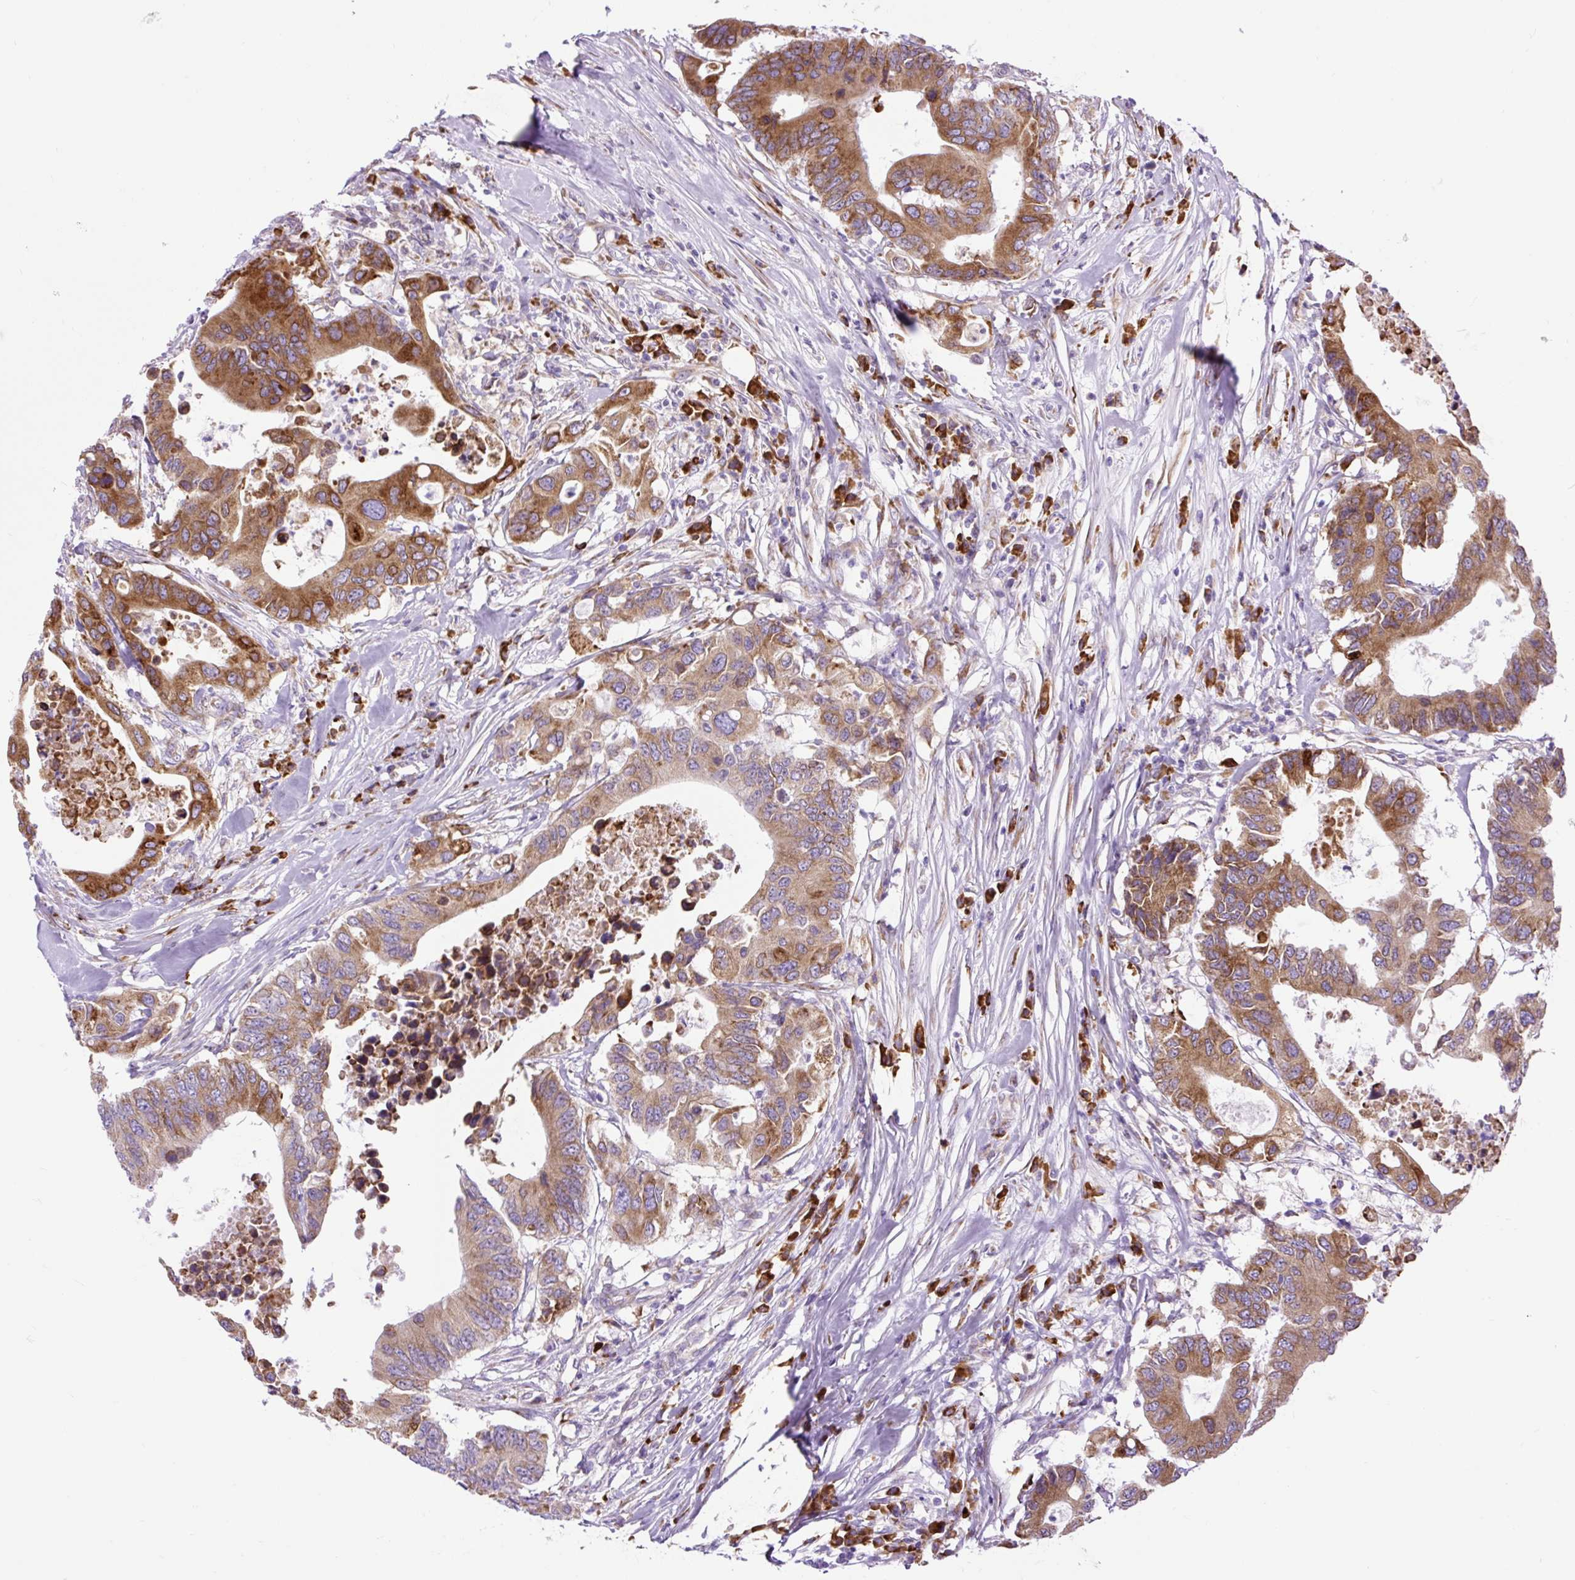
{"staining": {"intensity": "moderate", "quantity": ">75%", "location": "cytoplasmic/membranous"}, "tissue": "colorectal cancer", "cell_type": "Tumor cells", "image_type": "cancer", "snomed": [{"axis": "morphology", "description": "Adenocarcinoma, NOS"}, {"axis": "topography", "description": "Colon"}], "caption": "Brown immunohistochemical staining in colorectal cancer demonstrates moderate cytoplasmic/membranous staining in approximately >75% of tumor cells.", "gene": "DDOST", "patient": {"sex": "male", "age": 71}}